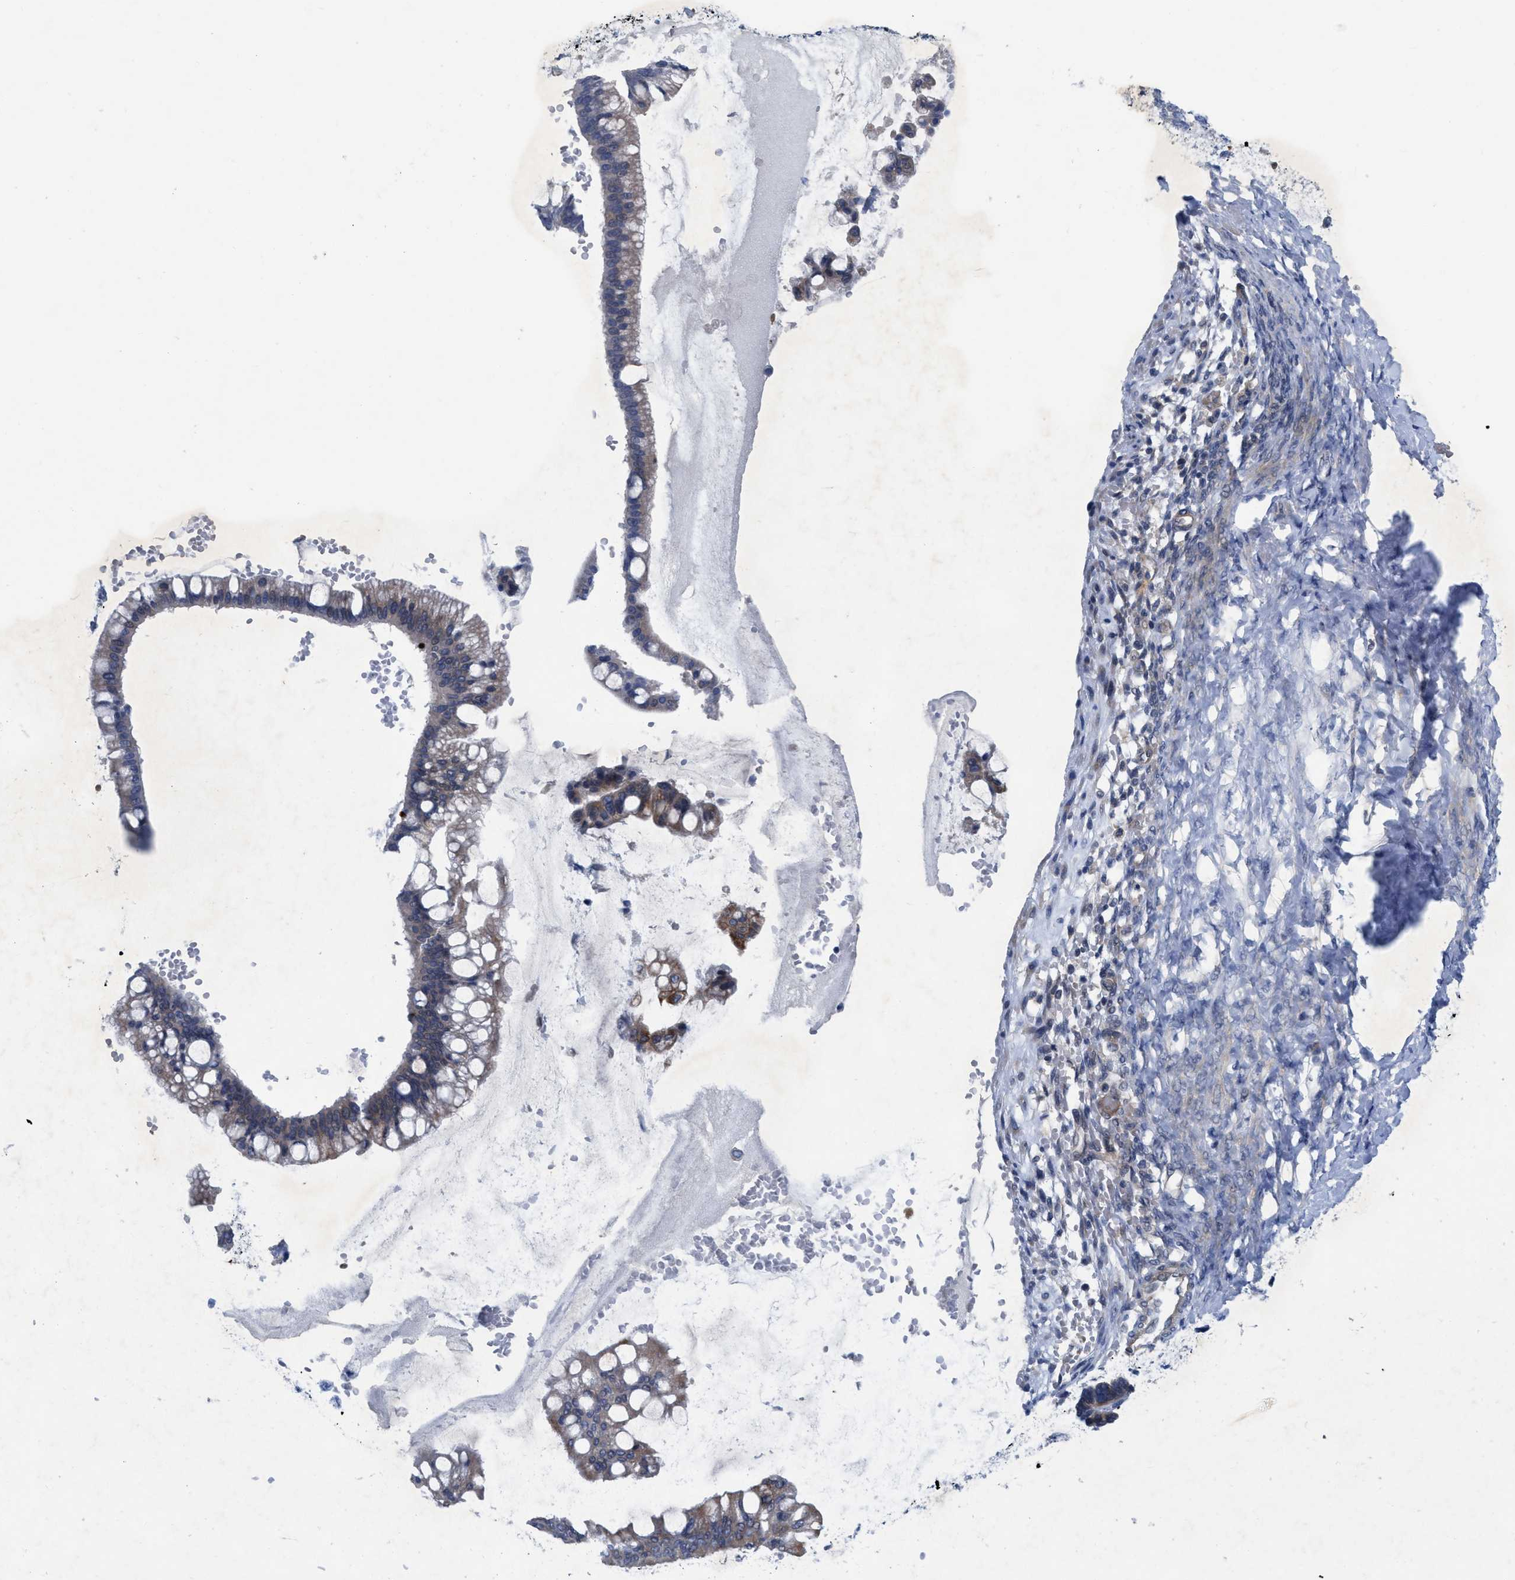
{"staining": {"intensity": "moderate", "quantity": "25%-75%", "location": "cytoplasmic/membranous"}, "tissue": "ovarian cancer", "cell_type": "Tumor cells", "image_type": "cancer", "snomed": [{"axis": "morphology", "description": "Cystadenocarcinoma, mucinous, NOS"}, {"axis": "topography", "description": "Ovary"}], "caption": "Ovarian cancer tissue exhibits moderate cytoplasmic/membranous staining in about 25%-75% of tumor cells, visualized by immunohistochemistry.", "gene": "NDEL1", "patient": {"sex": "female", "age": 73}}